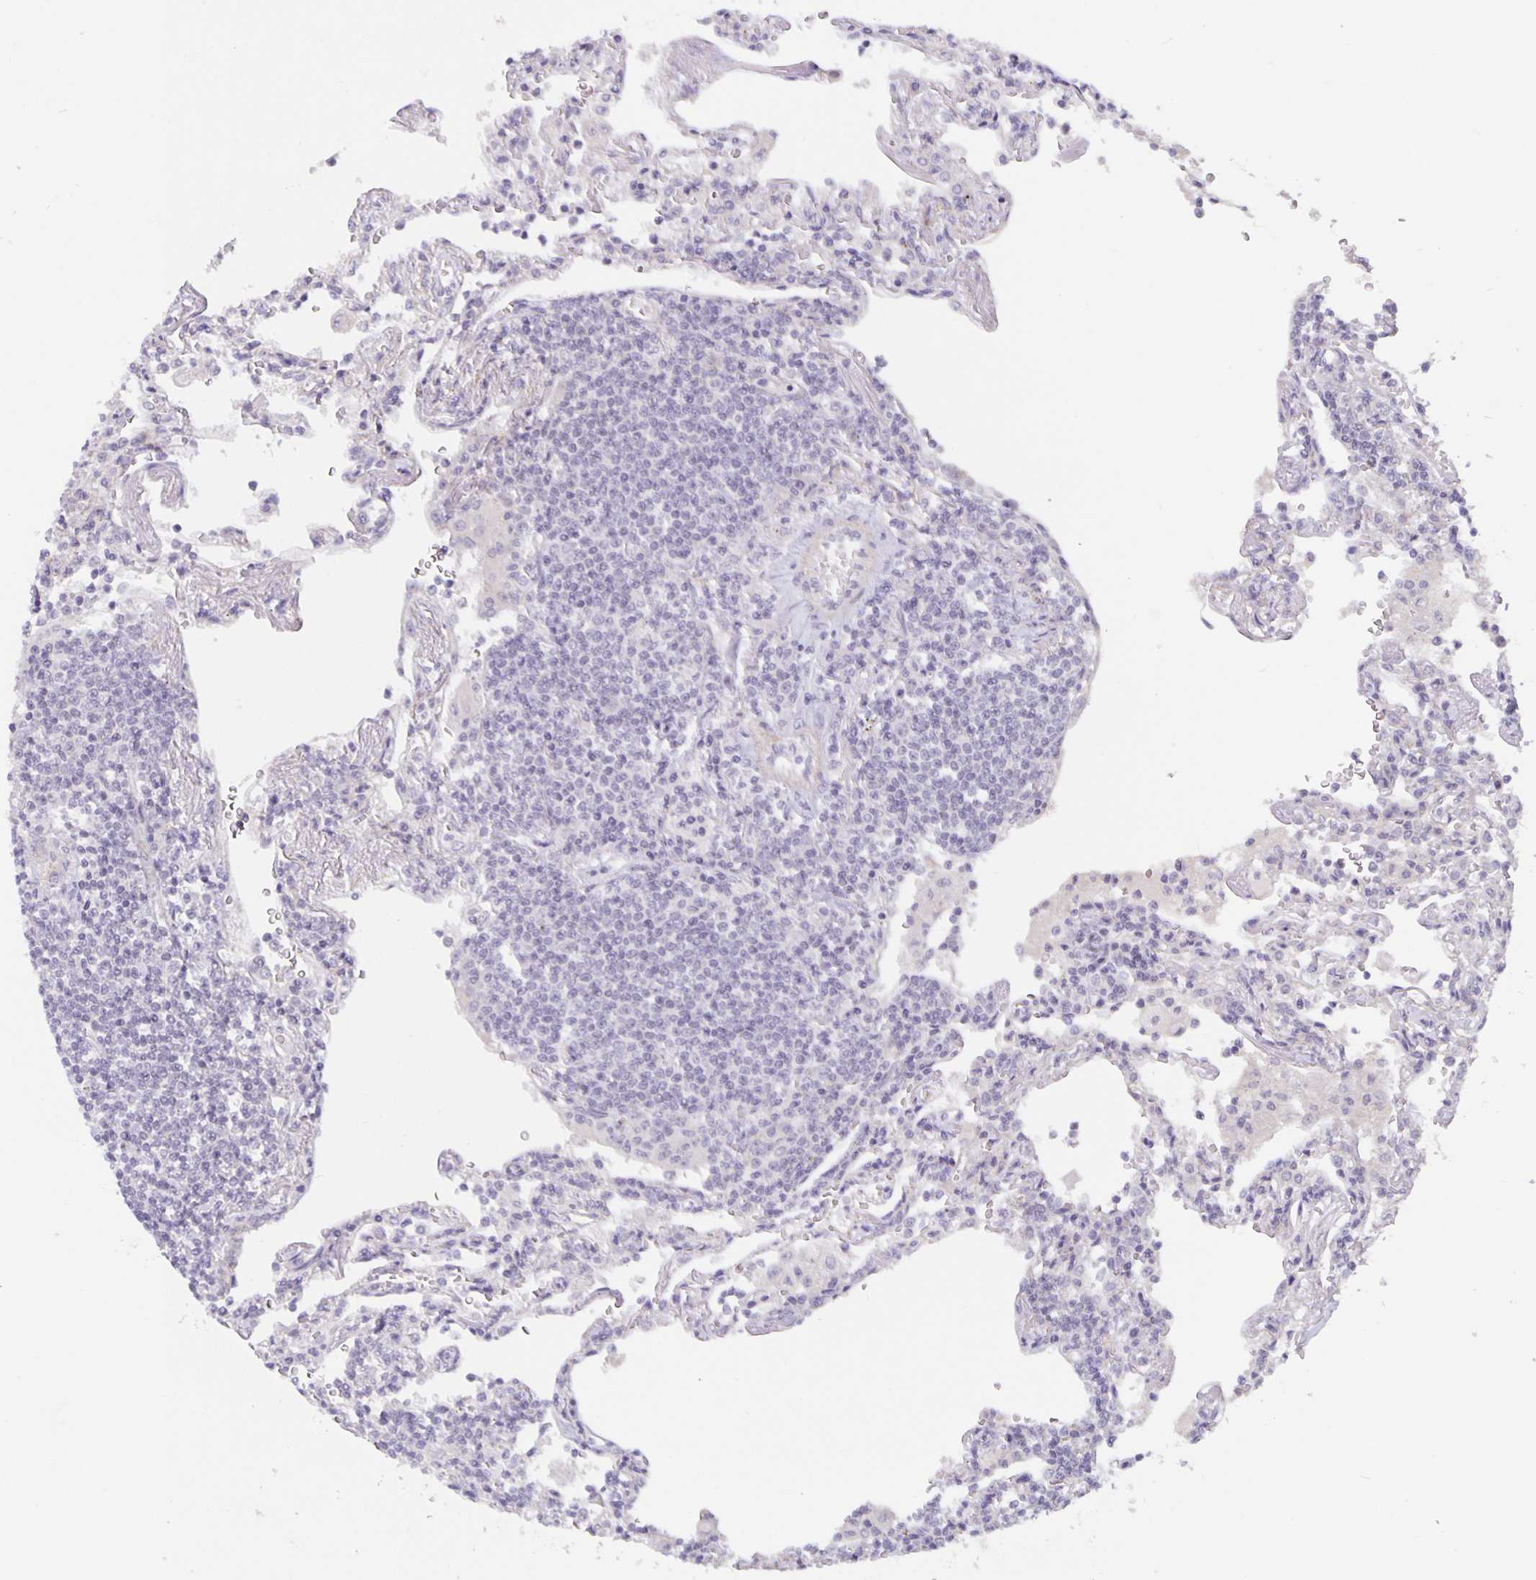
{"staining": {"intensity": "negative", "quantity": "none", "location": "none"}, "tissue": "lymphoma", "cell_type": "Tumor cells", "image_type": "cancer", "snomed": [{"axis": "morphology", "description": "Malignant lymphoma, non-Hodgkin's type, Low grade"}, {"axis": "topography", "description": "Lung"}], "caption": "This is an IHC image of malignant lymphoma, non-Hodgkin's type (low-grade). There is no expression in tumor cells.", "gene": "ARVCF", "patient": {"sex": "female", "age": 71}}